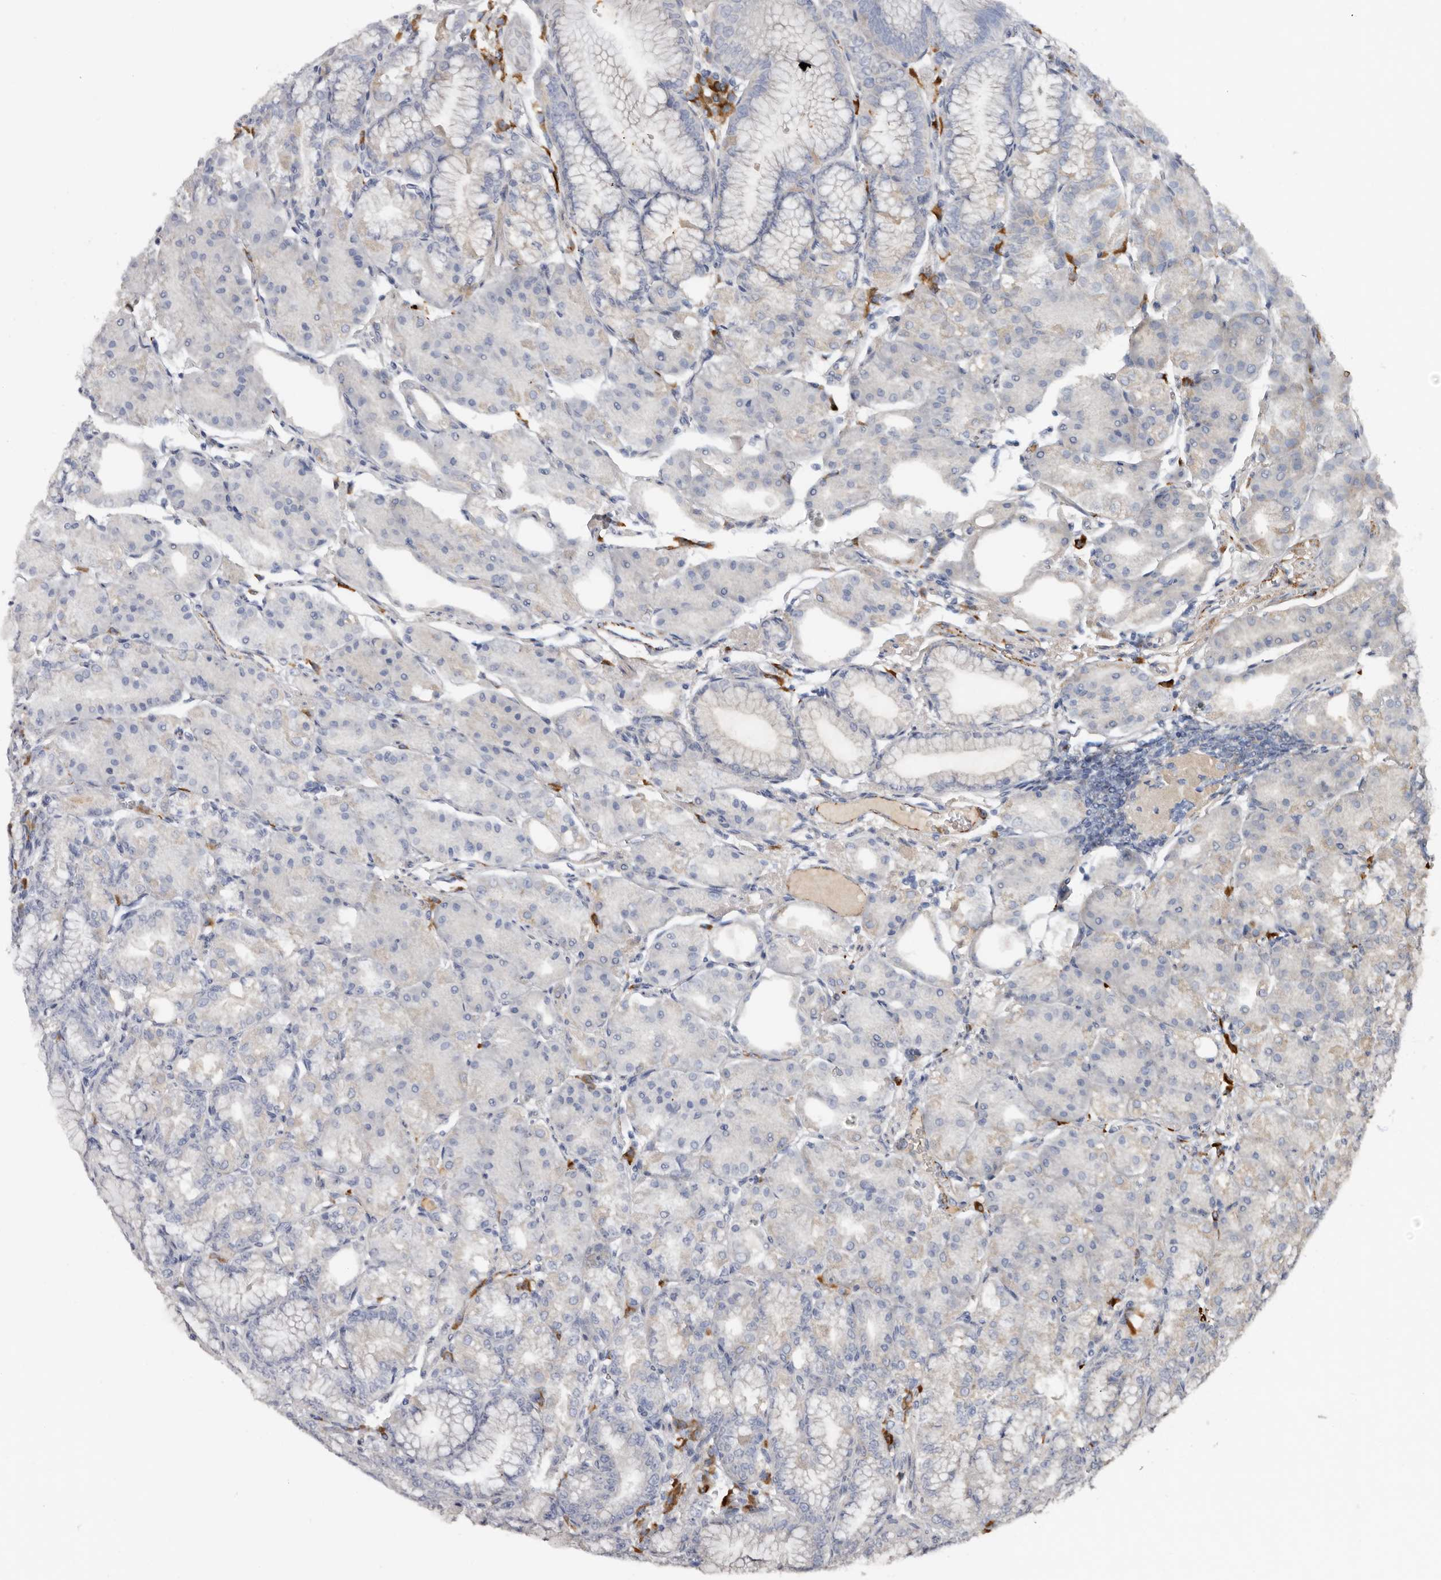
{"staining": {"intensity": "weak", "quantity": "<25%", "location": "cytoplasmic/membranous"}, "tissue": "stomach", "cell_type": "Glandular cells", "image_type": "normal", "snomed": [{"axis": "morphology", "description": "Normal tissue, NOS"}, {"axis": "topography", "description": "Stomach, lower"}], "caption": "DAB (3,3'-diaminobenzidine) immunohistochemical staining of benign stomach demonstrates no significant staining in glandular cells. The staining is performed using DAB (3,3'-diaminobenzidine) brown chromogen with nuclei counter-stained in using hematoxylin.", "gene": "SPTA1", "patient": {"sex": "male", "age": 71}}